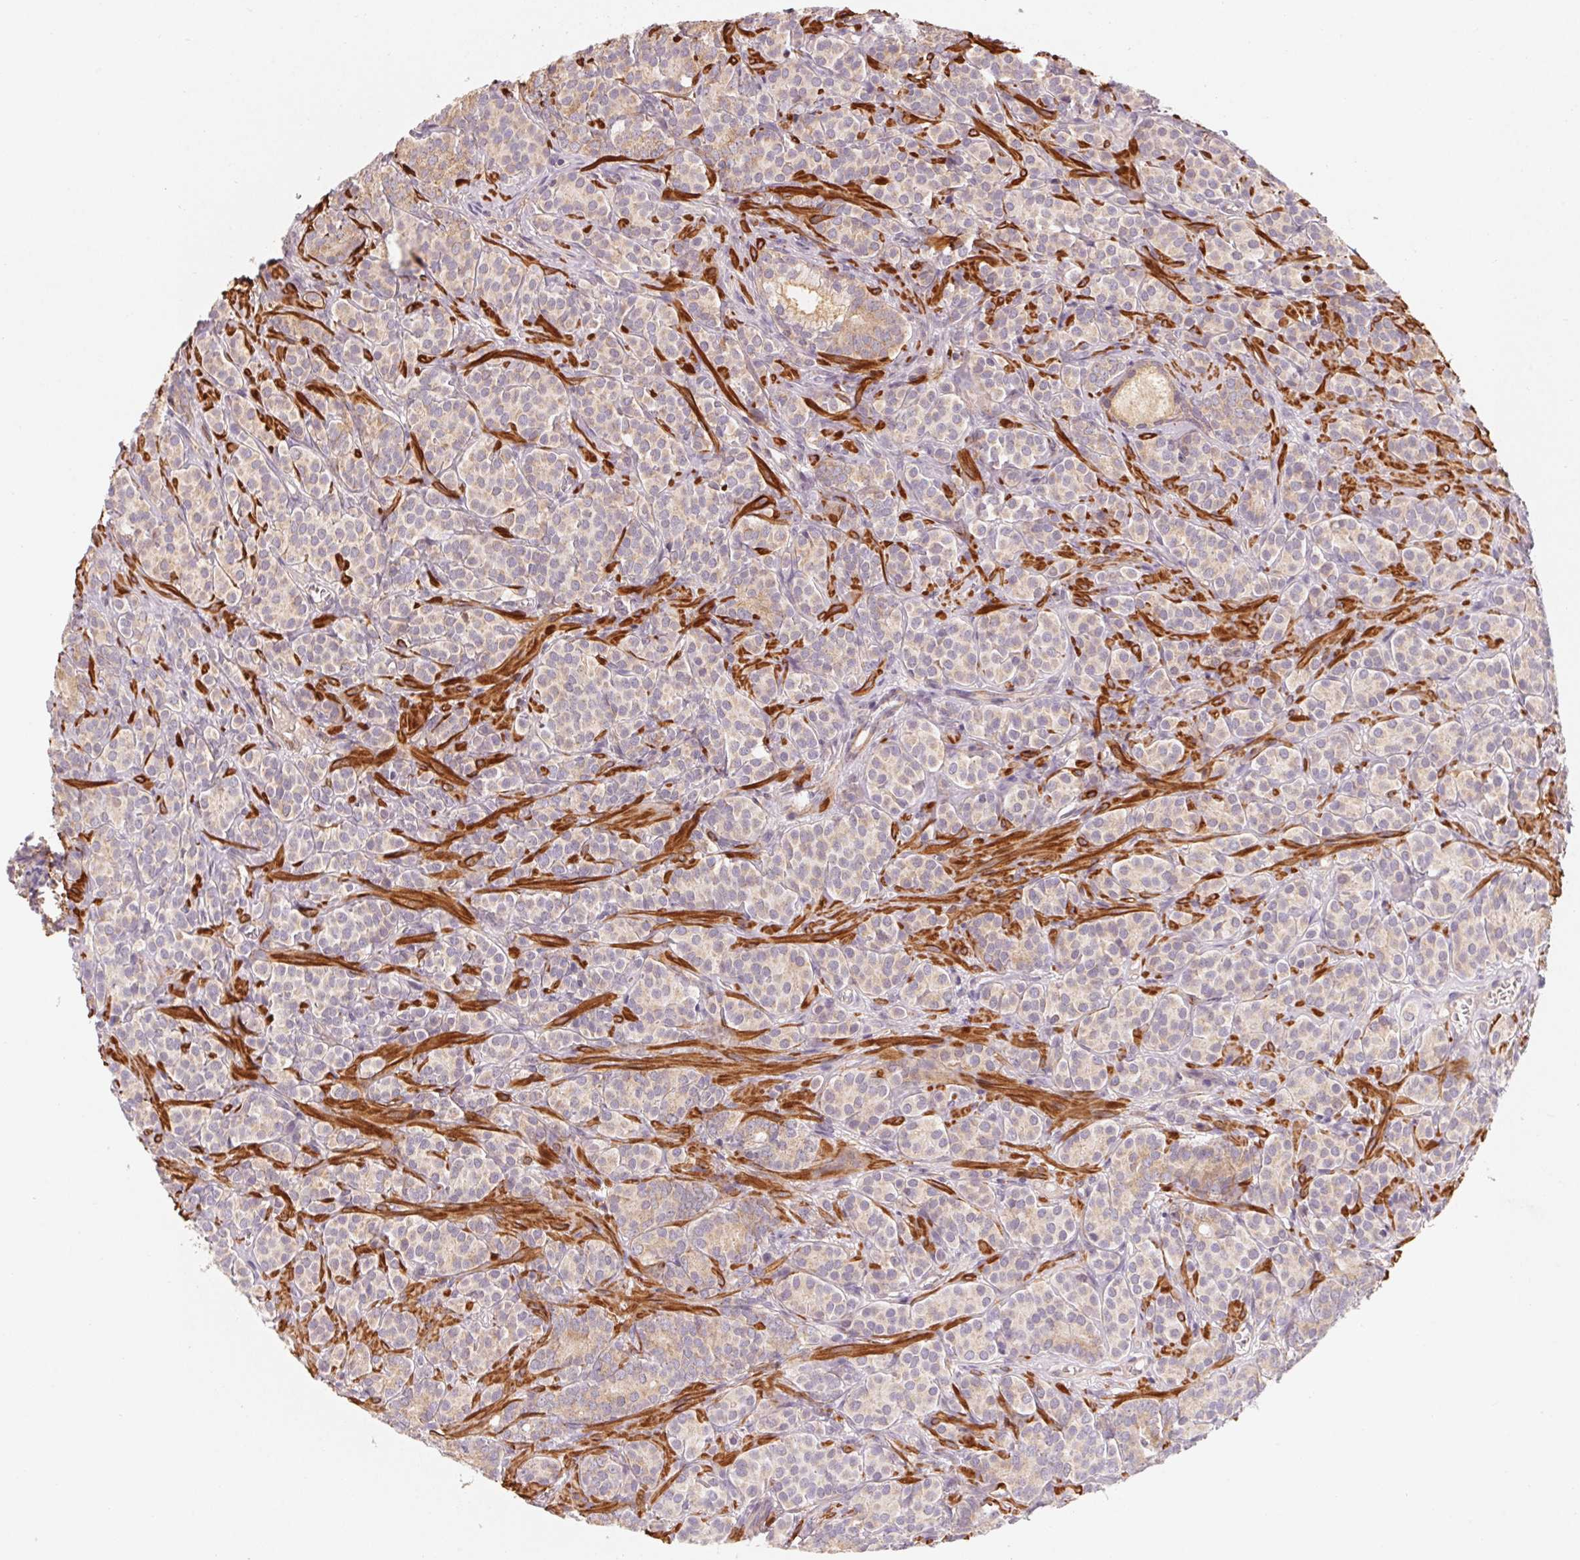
{"staining": {"intensity": "weak", "quantity": "25%-75%", "location": "cytoplasmic/membranous"}, "tissue": "prostate cancer", "cell_type": "Tumor cells", "image_type": "cancer", "snomed": [{"axis": "morphology", "description": "Adenocarcinoma, High grade"}, {"axis": "topography", "description": "Prostate"}], "caption": "Immunohistochemistry of human prostate cancer (adenocarcinoma (high-grade)) reveals low levels of weak cytoplasmic/membranous staining in about 25%-75% of tumor cells. (Stains: DAB (3,3'-diaminobenzidine) in brown, nuclei in blue, Microscopy: brightfield microscopy at high magnification).", "gene": "CCDC112", "patient": {"sex": "male", "age": 84}}